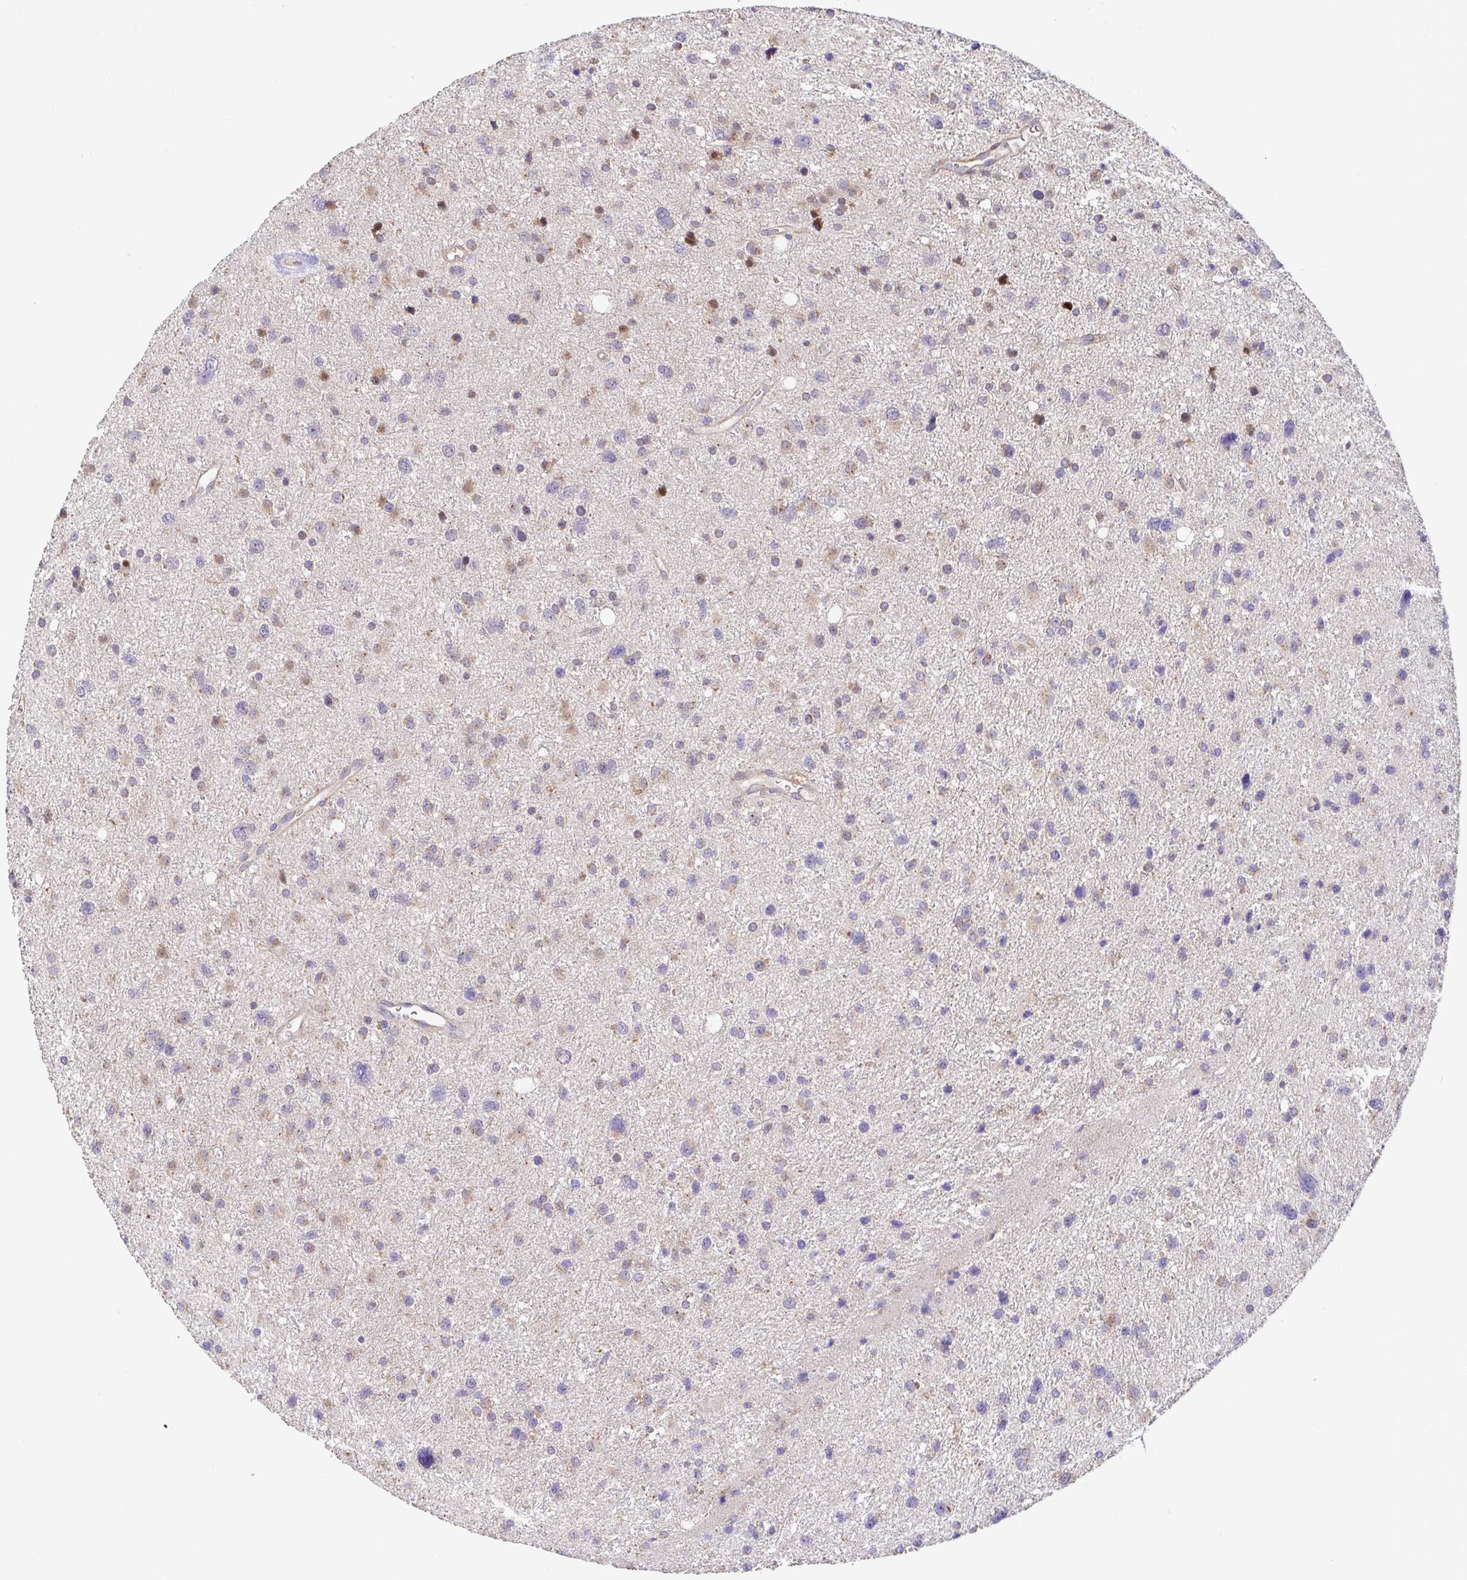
{"staining": {"intensity": "weak", "quantity": "<25%", "location": "cytoplasmic/membranous"}, "tissue": "glioma", "cell_type": "Tumor cells", "image_type": "cancer", "snomed": [{"axis": "morphology", "description": "Glioma, malignant, Low grade"}, {"axis": "topography", "description": "Brain"}], "caption": "Immunohistochemical staining of glioma displays no significant expression in tumor cells.", "gene": "ELP1", "patient": {"sex": "female", "age": 55}}